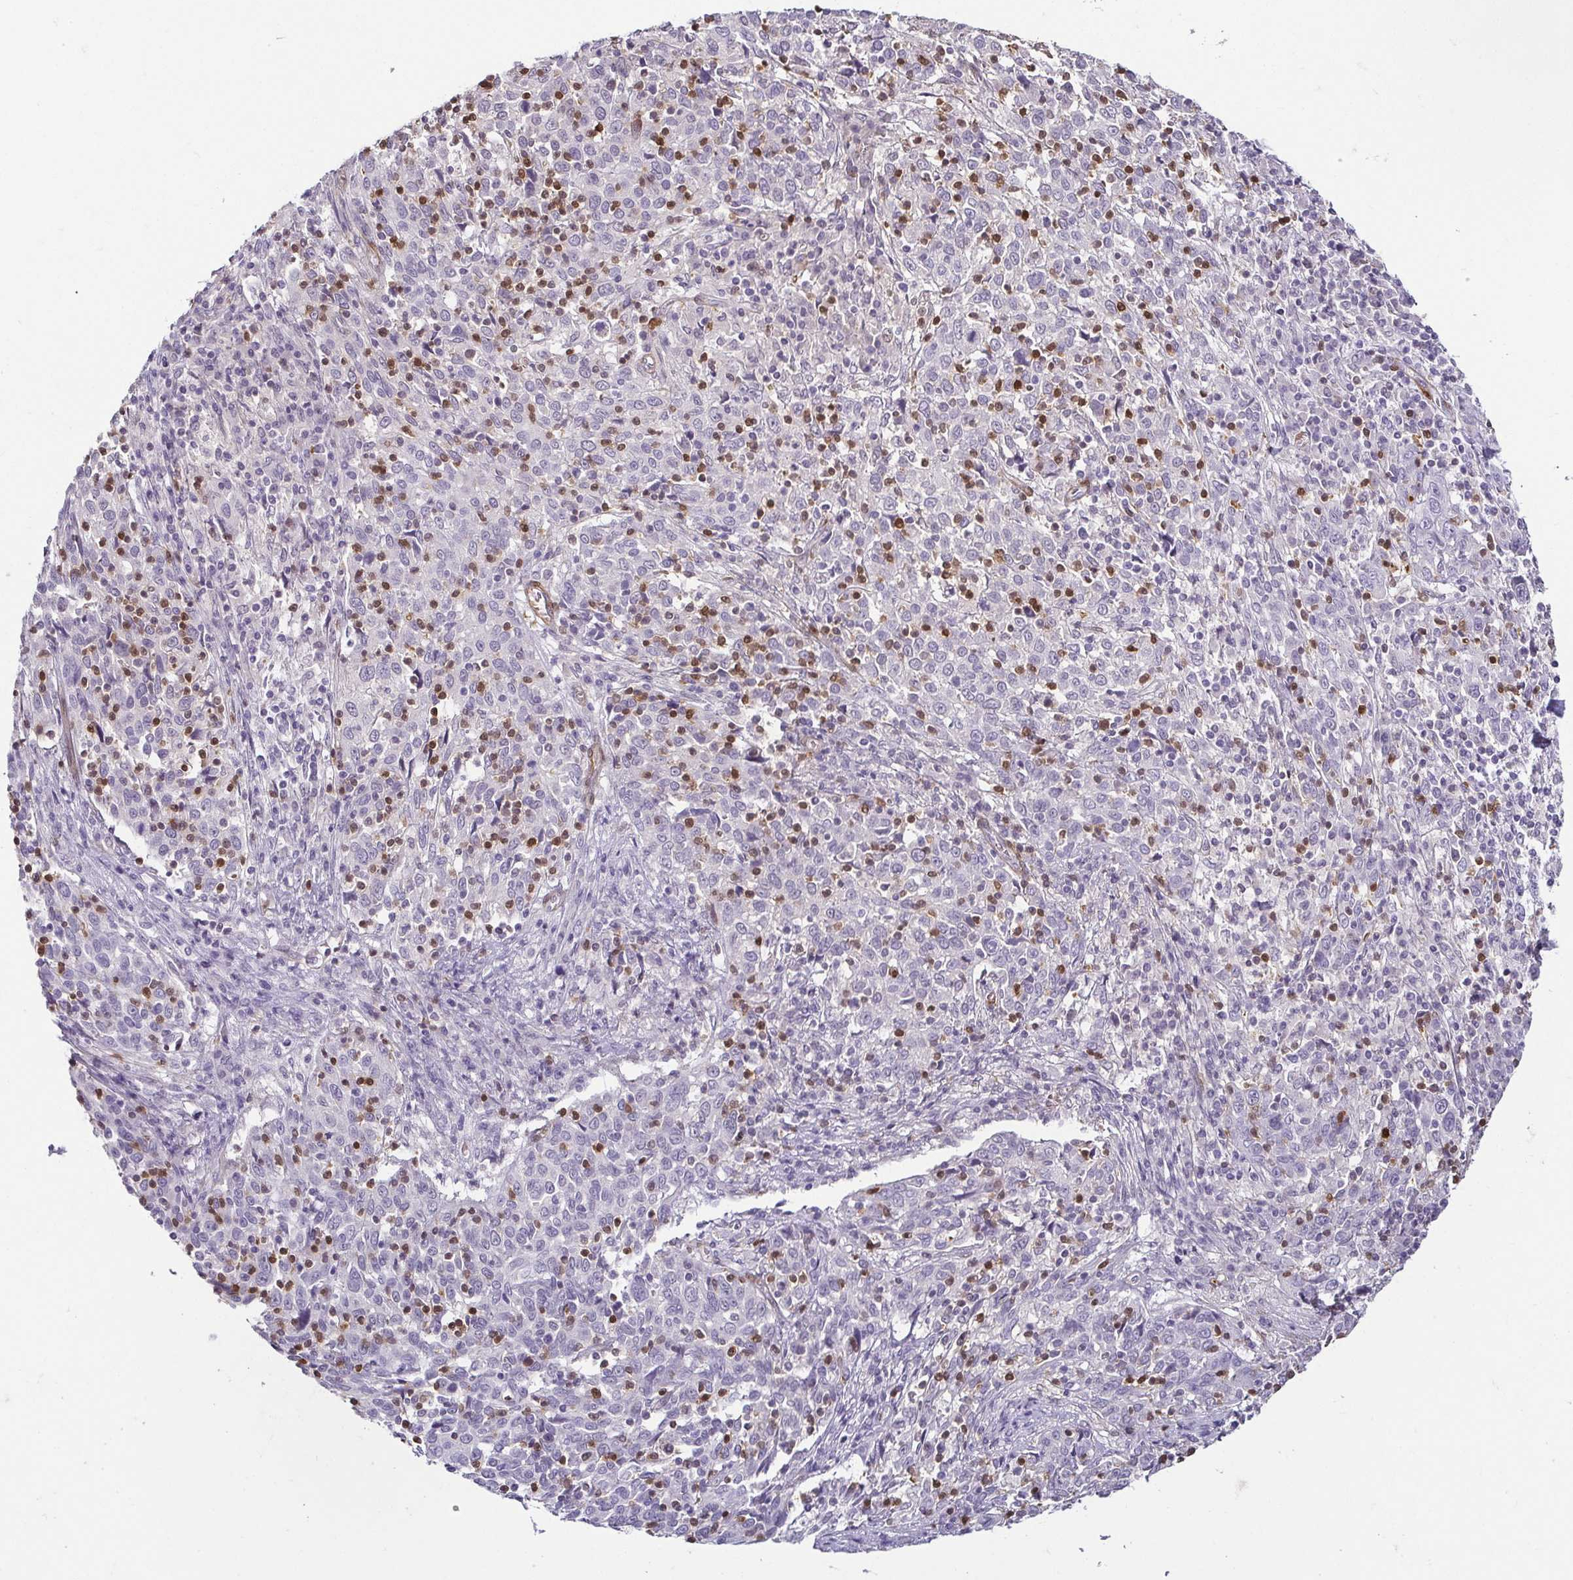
{"staining": {"intensity": "negative", "quantity": "none", "location": "none"}, "tissue": "cervical cancer", "cell_type": "Tumor cells", "image_type": "cancer", "snomed": [{"axis": "morphology", "description": "Squamous cell carcinoma, NOS"}, {"axis": "topography", "description": "Cervix"}], "caption": "This image is of cervical squamous cell carcinoma stained with immunohistochemistry (IHC) to label a protein in brown with the nuclei are counter-stained blue. There is no staining in tumor cells. (Stains: DAB IHC with hematoxylin counter stain, Microscopy: brightfield microscopy at high magnification).", "gene": "HOPX", "patient": {"sex": "female", "age": 46}}